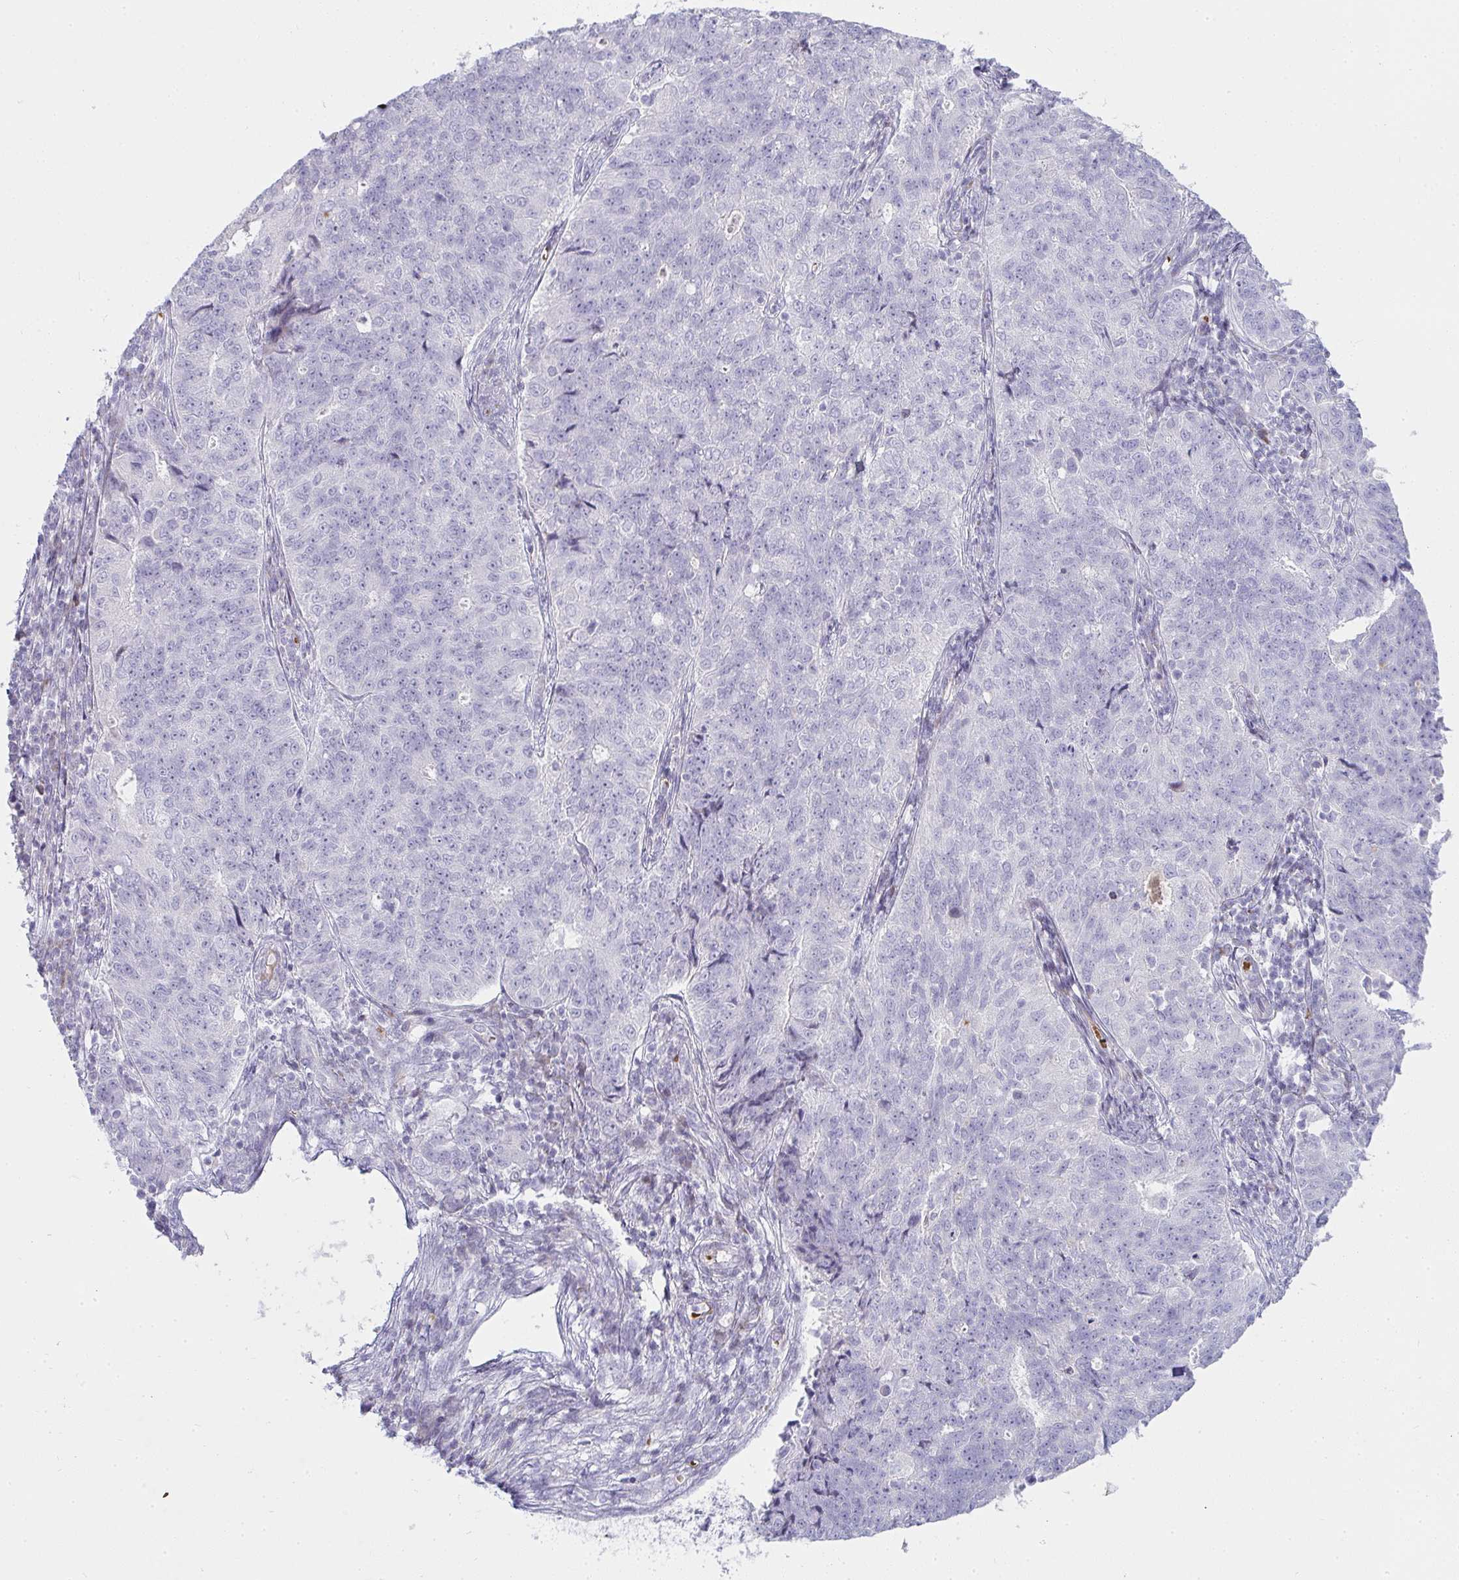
{"staining": {"intensity": "negative", "quantity": "none", "location": "none"}, "tissue": "endometrial cancer", "cell_type": "Tumor cells", "image_type": "cancer", "snomed": [{"axis": "morphology", "description": "Adenocarcinoma, NOS"}, {"axis": "topography", "description": "Endometrium"}], "caption": "A micrograph of adenocarcinoma (endometrial) stained for a protein exhibits no brown staining in tumor cells.", "gene": "ZNF182", "patient": {"sex": "female", "age": 43}}